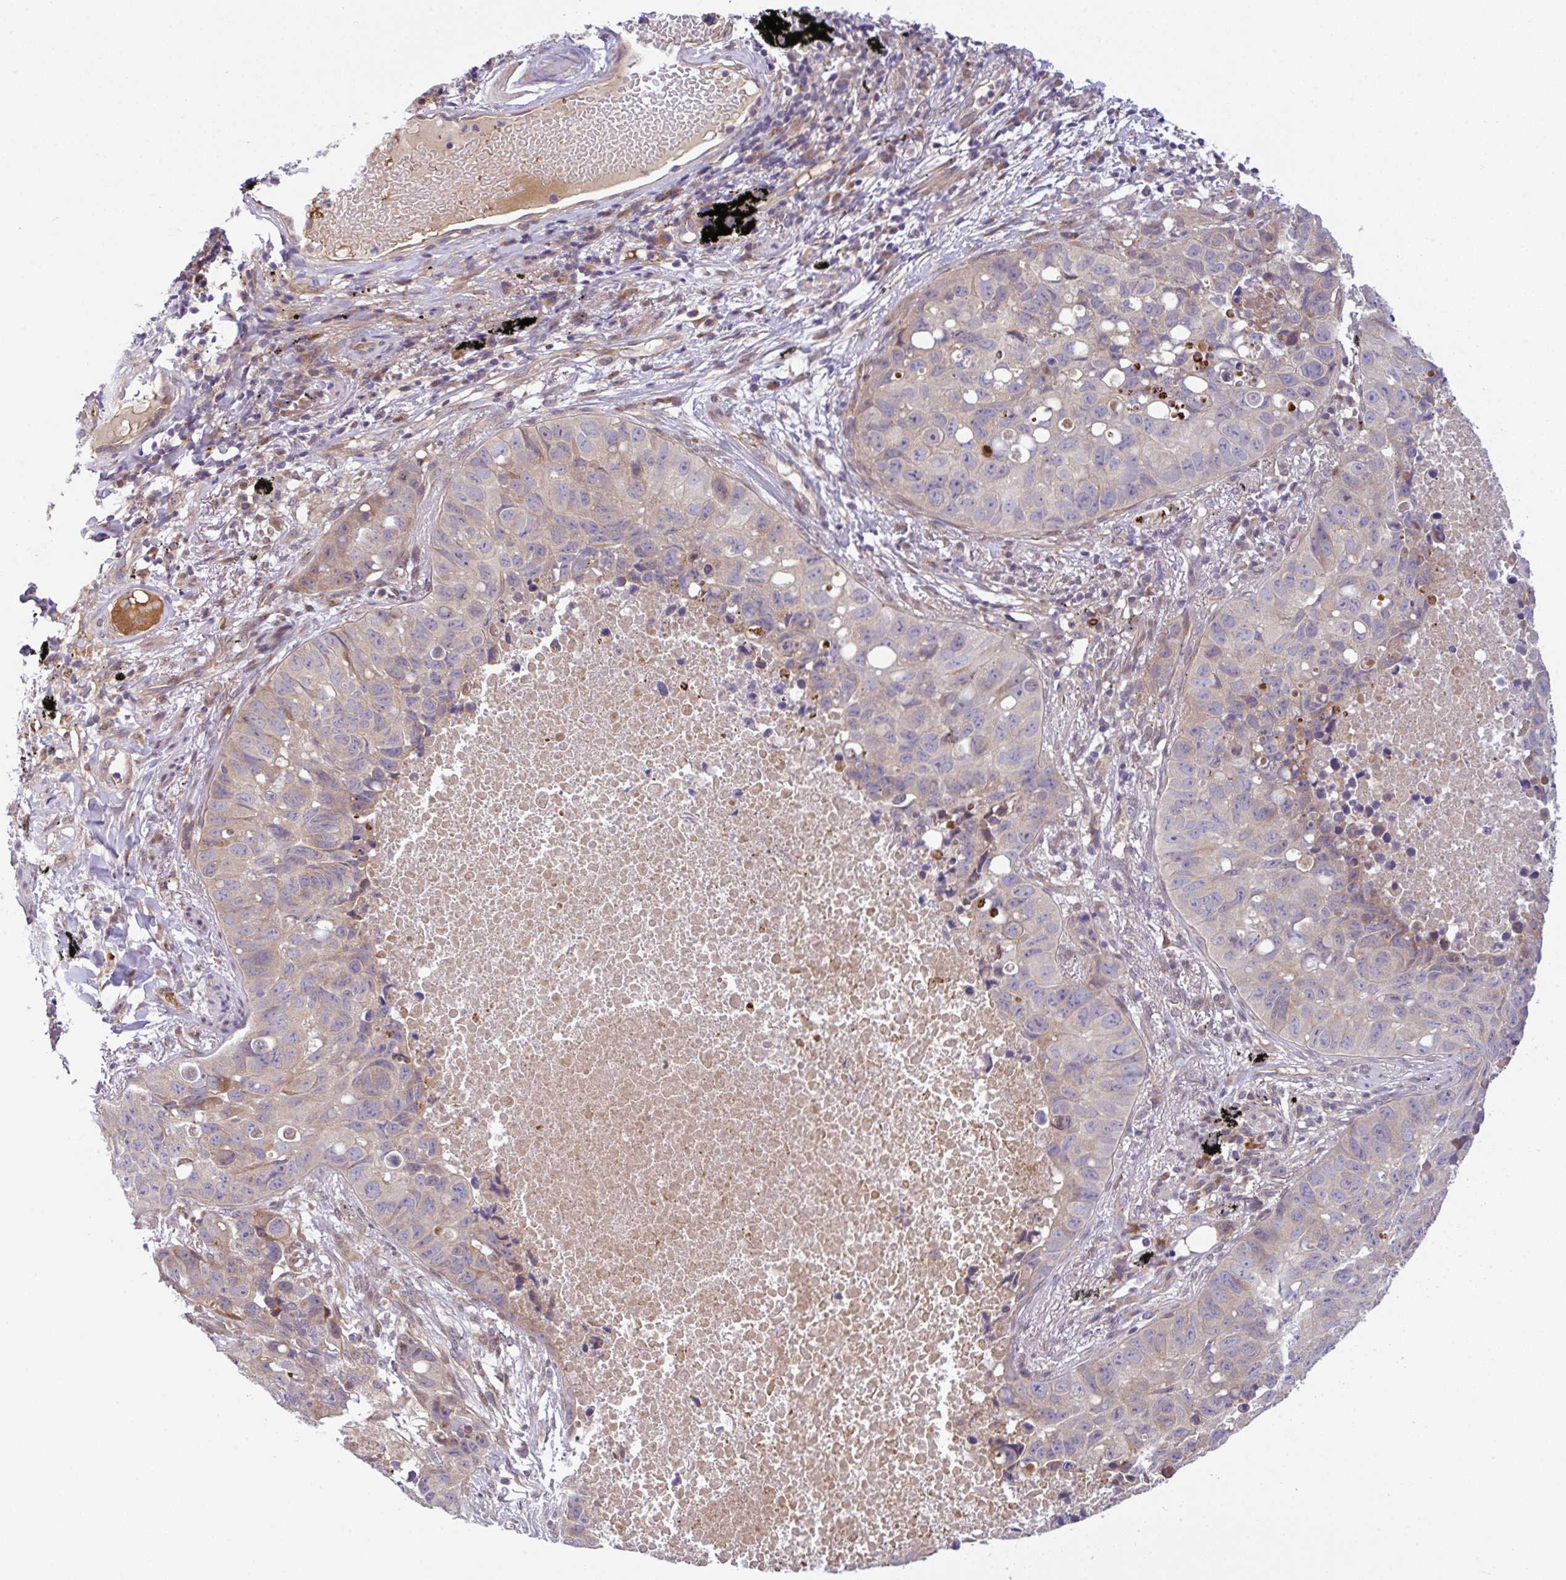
{"staining": {"intensity": "weak", "quantity": "25%-75%", "location": "cytoplasmic/membranous"}, "tissue": "lung cancer", "cell_type": "Tumor cells", "image_type": "cancer", "snomed": [{"axis": "morphology", "description": "Squamous cell carcinoma, NOS"}, {"axis": "topography", "description": "Lung"}], "caption": "This is a micrograph of IHC staining of squamous cell carcinoma (lung), which shows weak positivity in the cytoplasmic/membranous of tumor cells.", "gene": "UBE4A", "patient": {"sex": "male", "age": 60}}